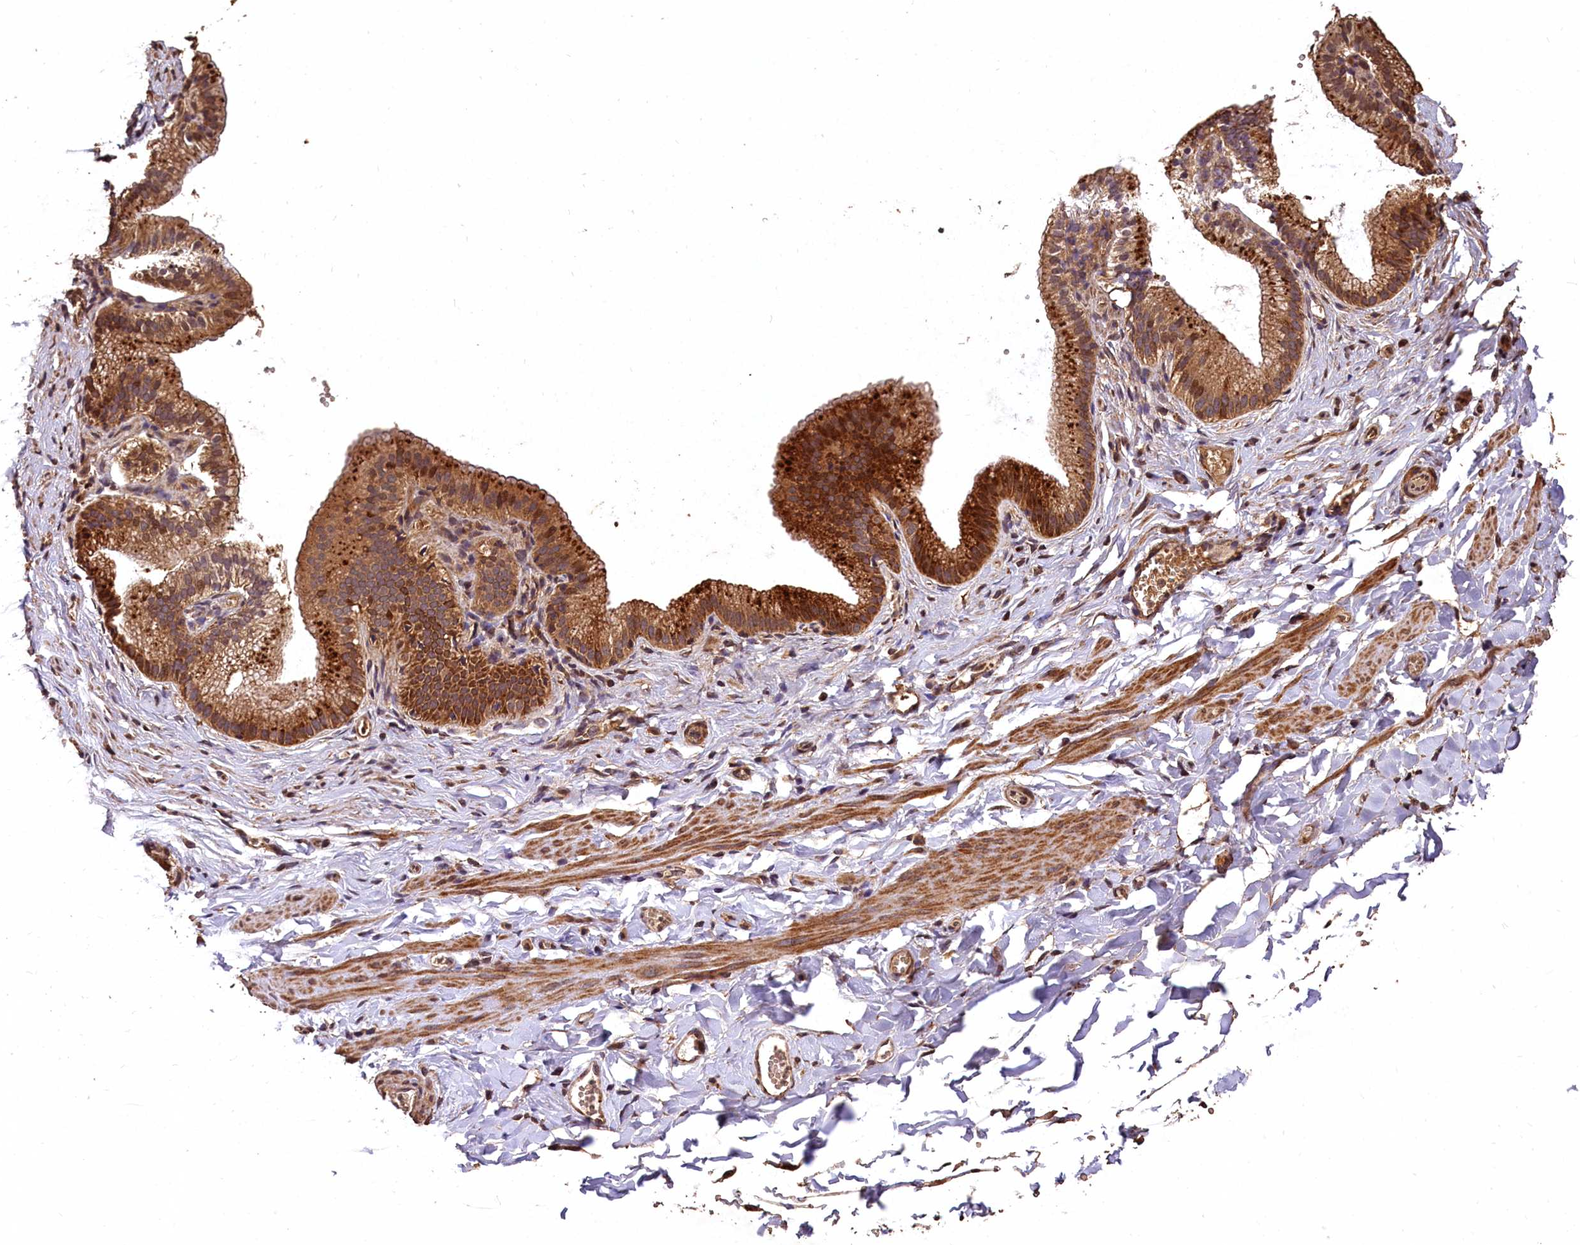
{"staining": {"intensity": "moderate", "quantity": ">75%", "location": "cytoplasmic/membranous"}, "tissue": "adipose tissue", "cell_type": "Adipocytes", "image_type": "normal", "snomed": [{"axis": "morphology", "description": "Normal tissue, NOS"}, {"axis": "topography", "description": "Gallbladder"}, {"axis": "topography", "description": "Peripheral nerve tissue"}], "caption": "DAB immunohistochemical staining of normal human adipose tissue exhibits moderate cytoplasmic/membranous protein staining in about >75% of adipocytes. The staining was performed using DAB to visualize the protein expression in brown, while the nuclei were stained in blue with hematoxylin (Magnification: 20x).", "gene": "LSM4", "patient": {"sex": "male", "age": 38}}